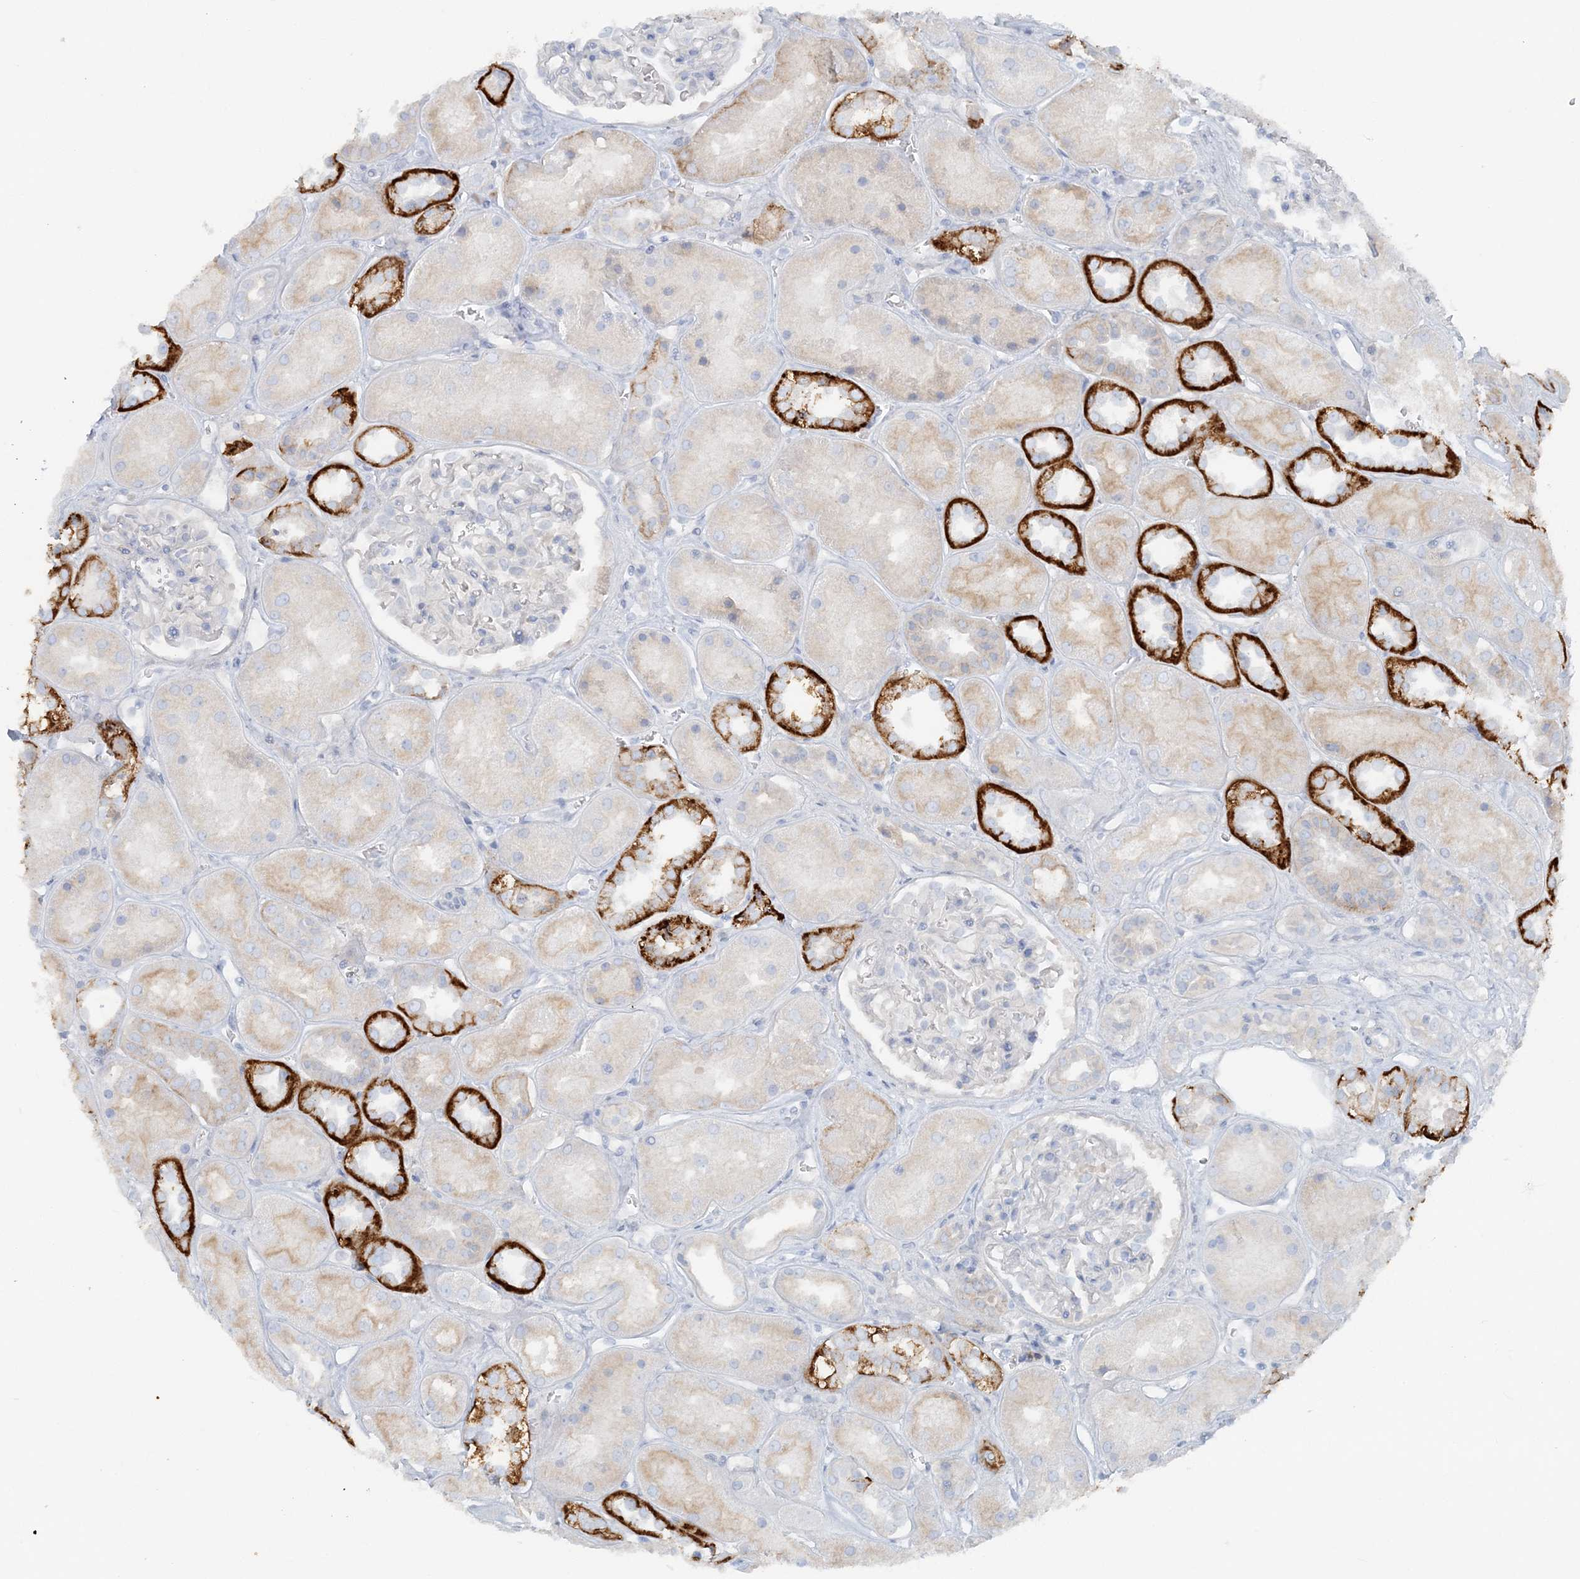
{"staining": {"intensity": "negative", "quantity": "none", "location": "none"}, "tissue": "kidney", "cell_type": "Cells in glomeruli", "image_type": "normal", "snomed": [{"axis": "morphology", "description": "Normal tissue, NOS"}, {"axis": "topography", "description": "Kidney"}], "caption": "Cells in glomeruli show no significant protein expression in benign kidney. (DAB immunohistochemistry visualized using brightfield microscopy, high magnification).", "gene": "ATP11A", "patient": {"sex": "male", "age": 70}}